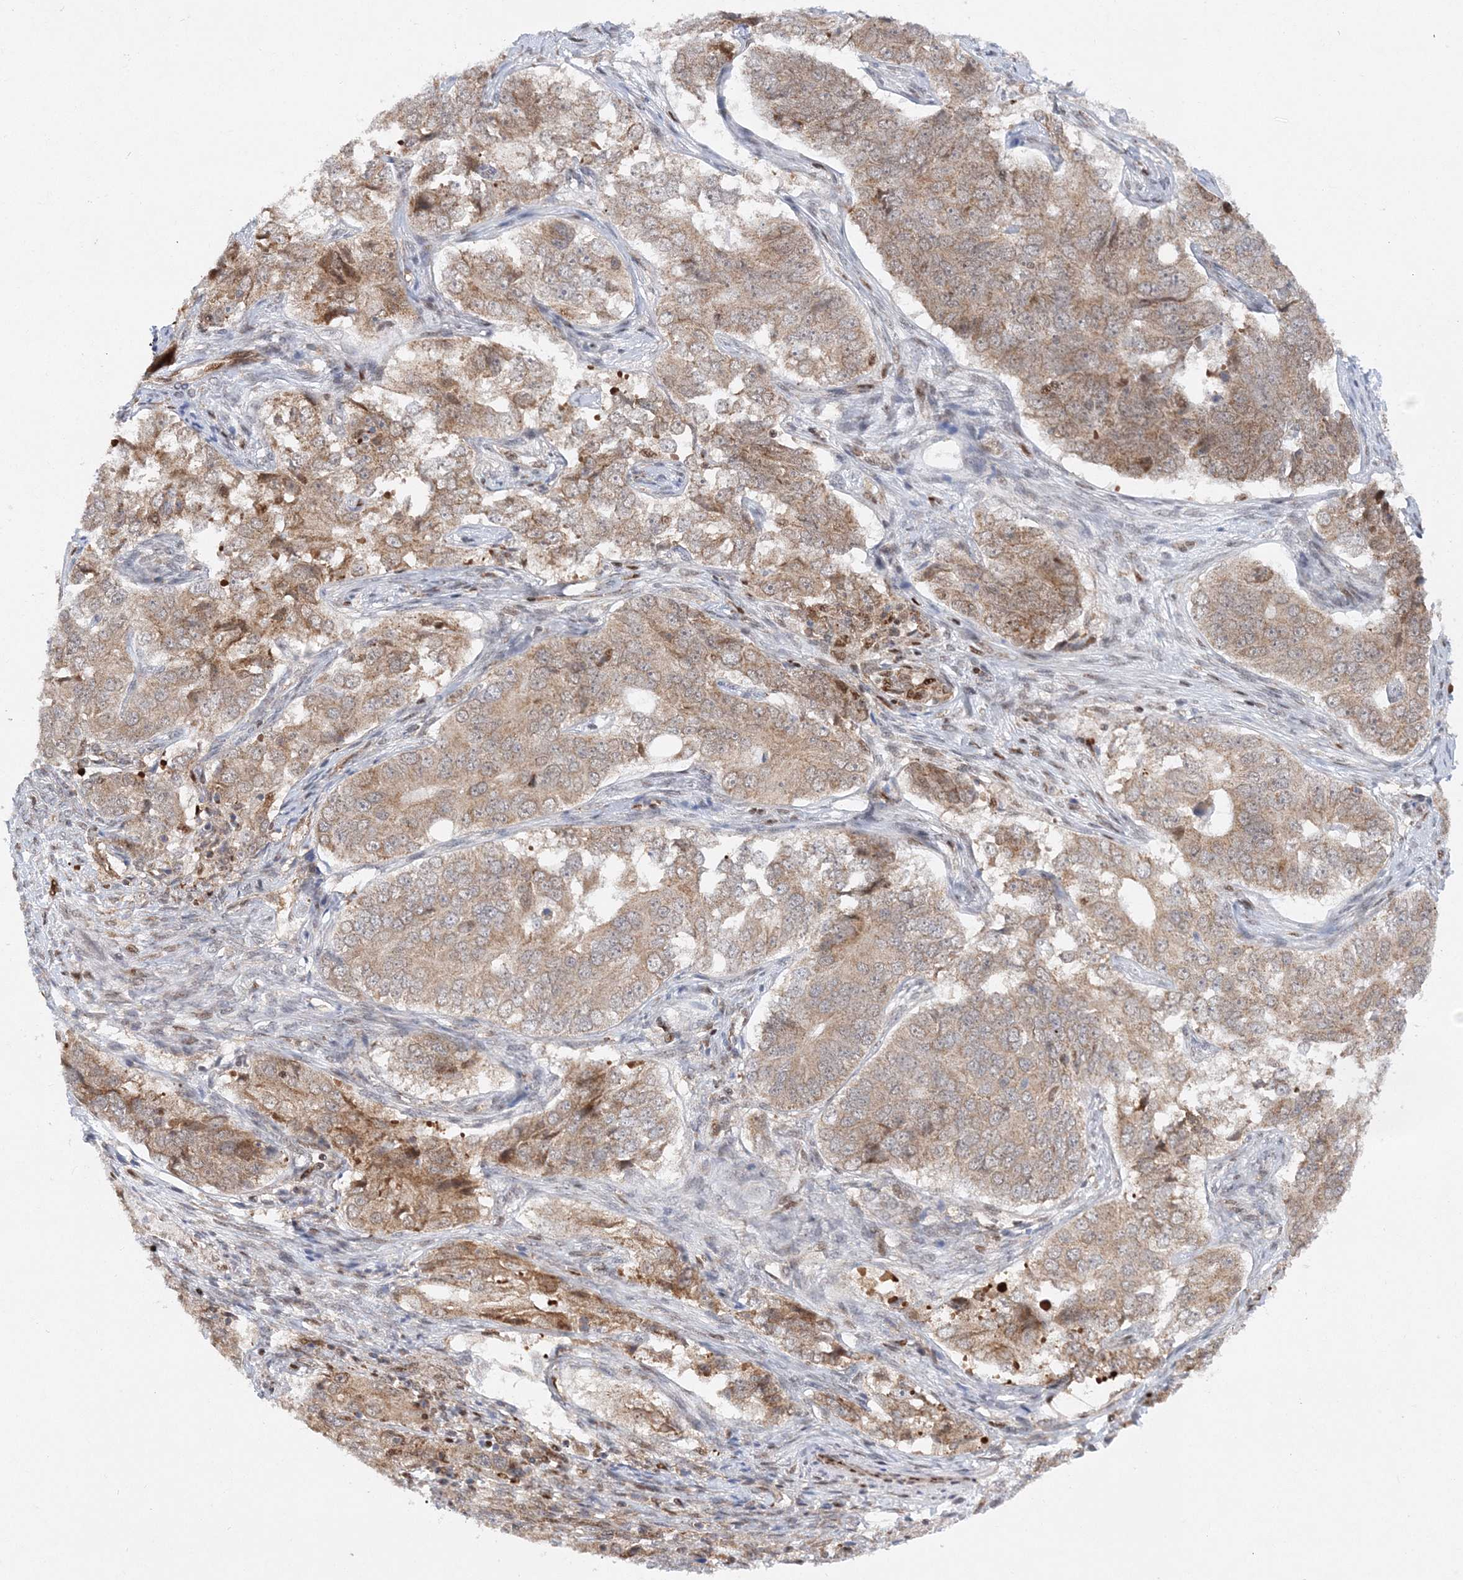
{"staining": {"intensity": "weak", "quantity": ">75%", "location": "cytoplasmic/membranous"}, "tissue": "ovarian cancer", "cell_type": "Tumor cells", "image_type": "cancer", "snomed": [{"axis": "morphology", "description": "Carcinoma, endometroid"}, {"axis": "topography", "description": "Ovary"}], "caption": "Protein analysis of endometroid carcinoma (ovarian) tissue reveals weak cytoplasmic/membranous expression in about >75% of tumor cells.", "gene": "RAB11FIP2", "patient": {"sex": "female", "age": 51}}